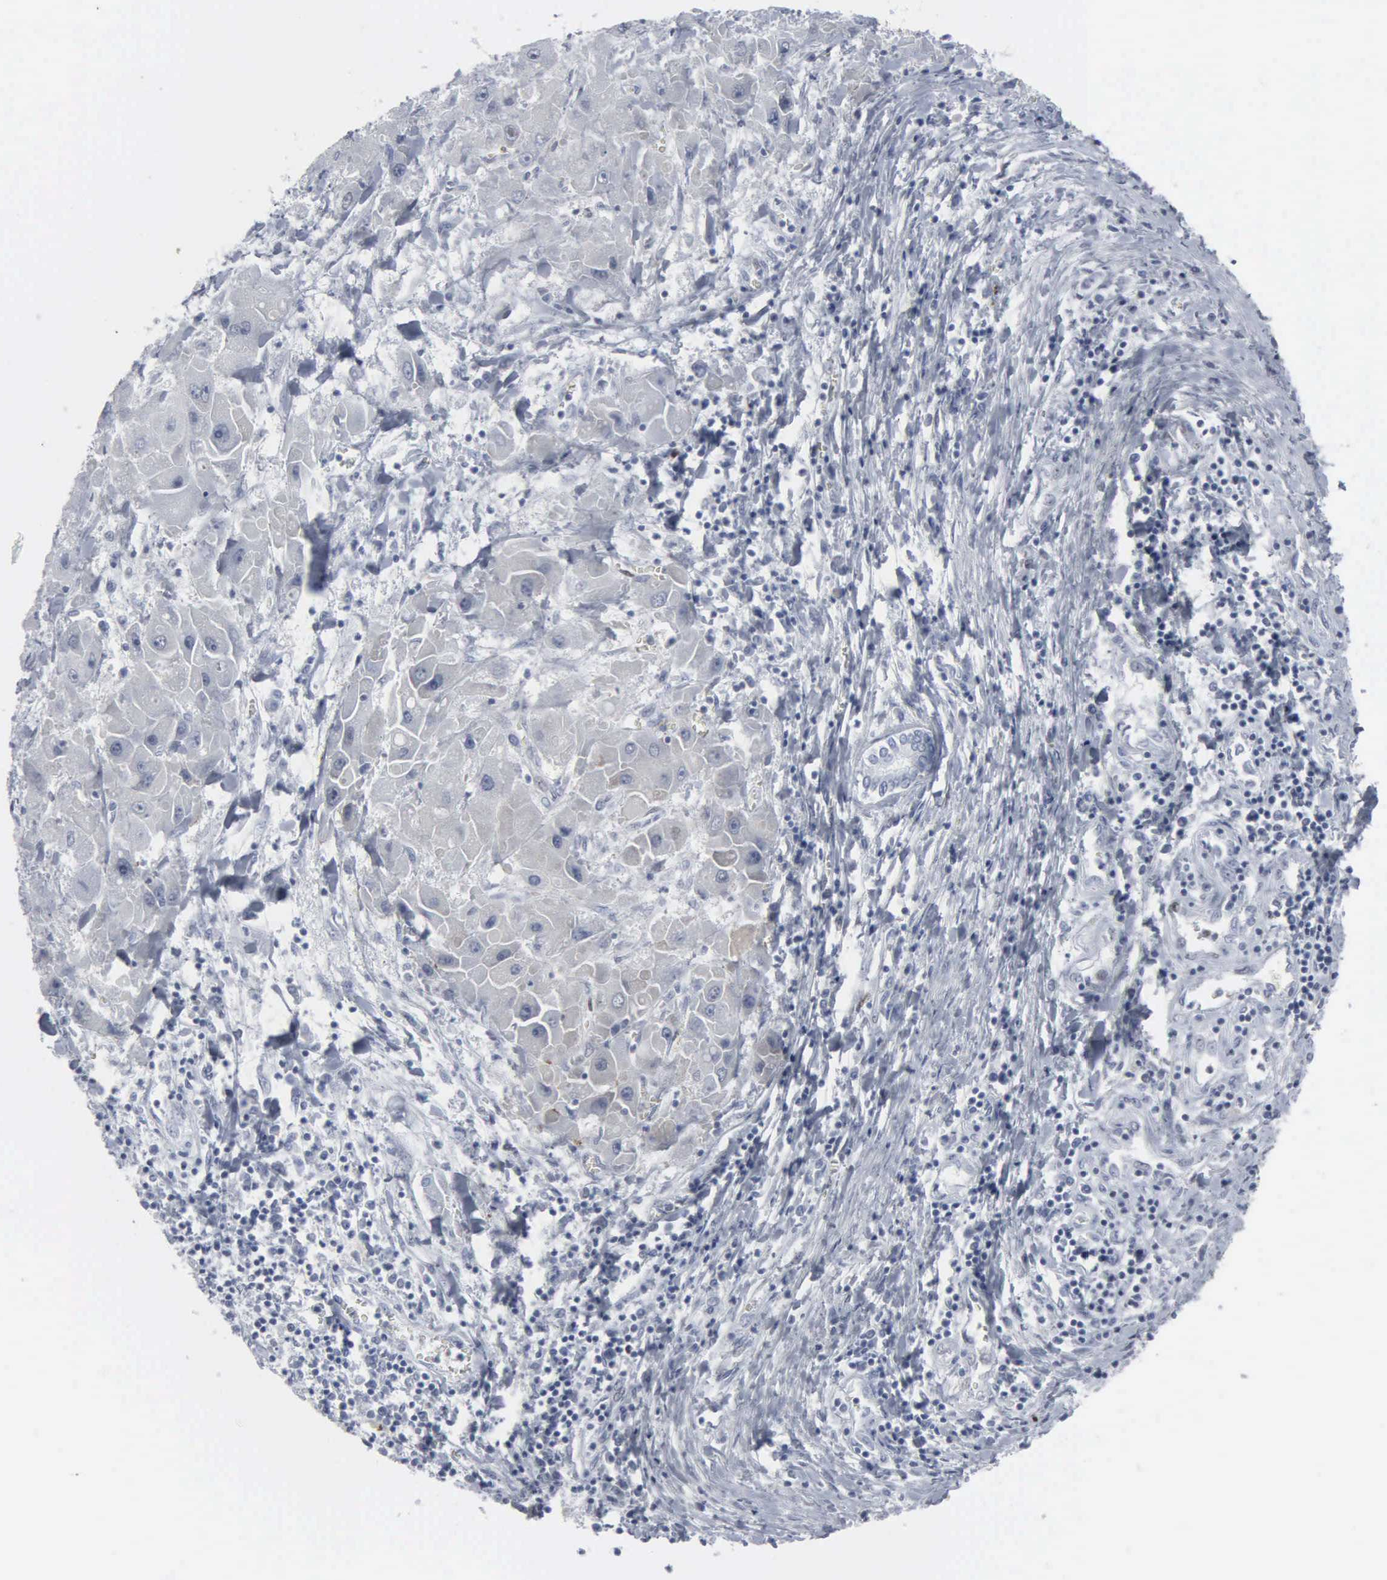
{"staining": {"intensity": "negative", "quantity": "none", "location": "none"}, "tissue": "liver cancer", "cell_type": "Tumor cells", "image_type": "cancer", "snomed": [{"axis": "morphology", "description": "Carcinoma, Hepatocellular, NOS"}, {"axis": "topography", "description": "Liver"}], "caption": "Liver hepatocellular carcinoma stained for a protein using immunohistochemistry displays no positivity tumor cells.", "gene": "CCND3", "patient": {"sex": "male", "age": 24}}